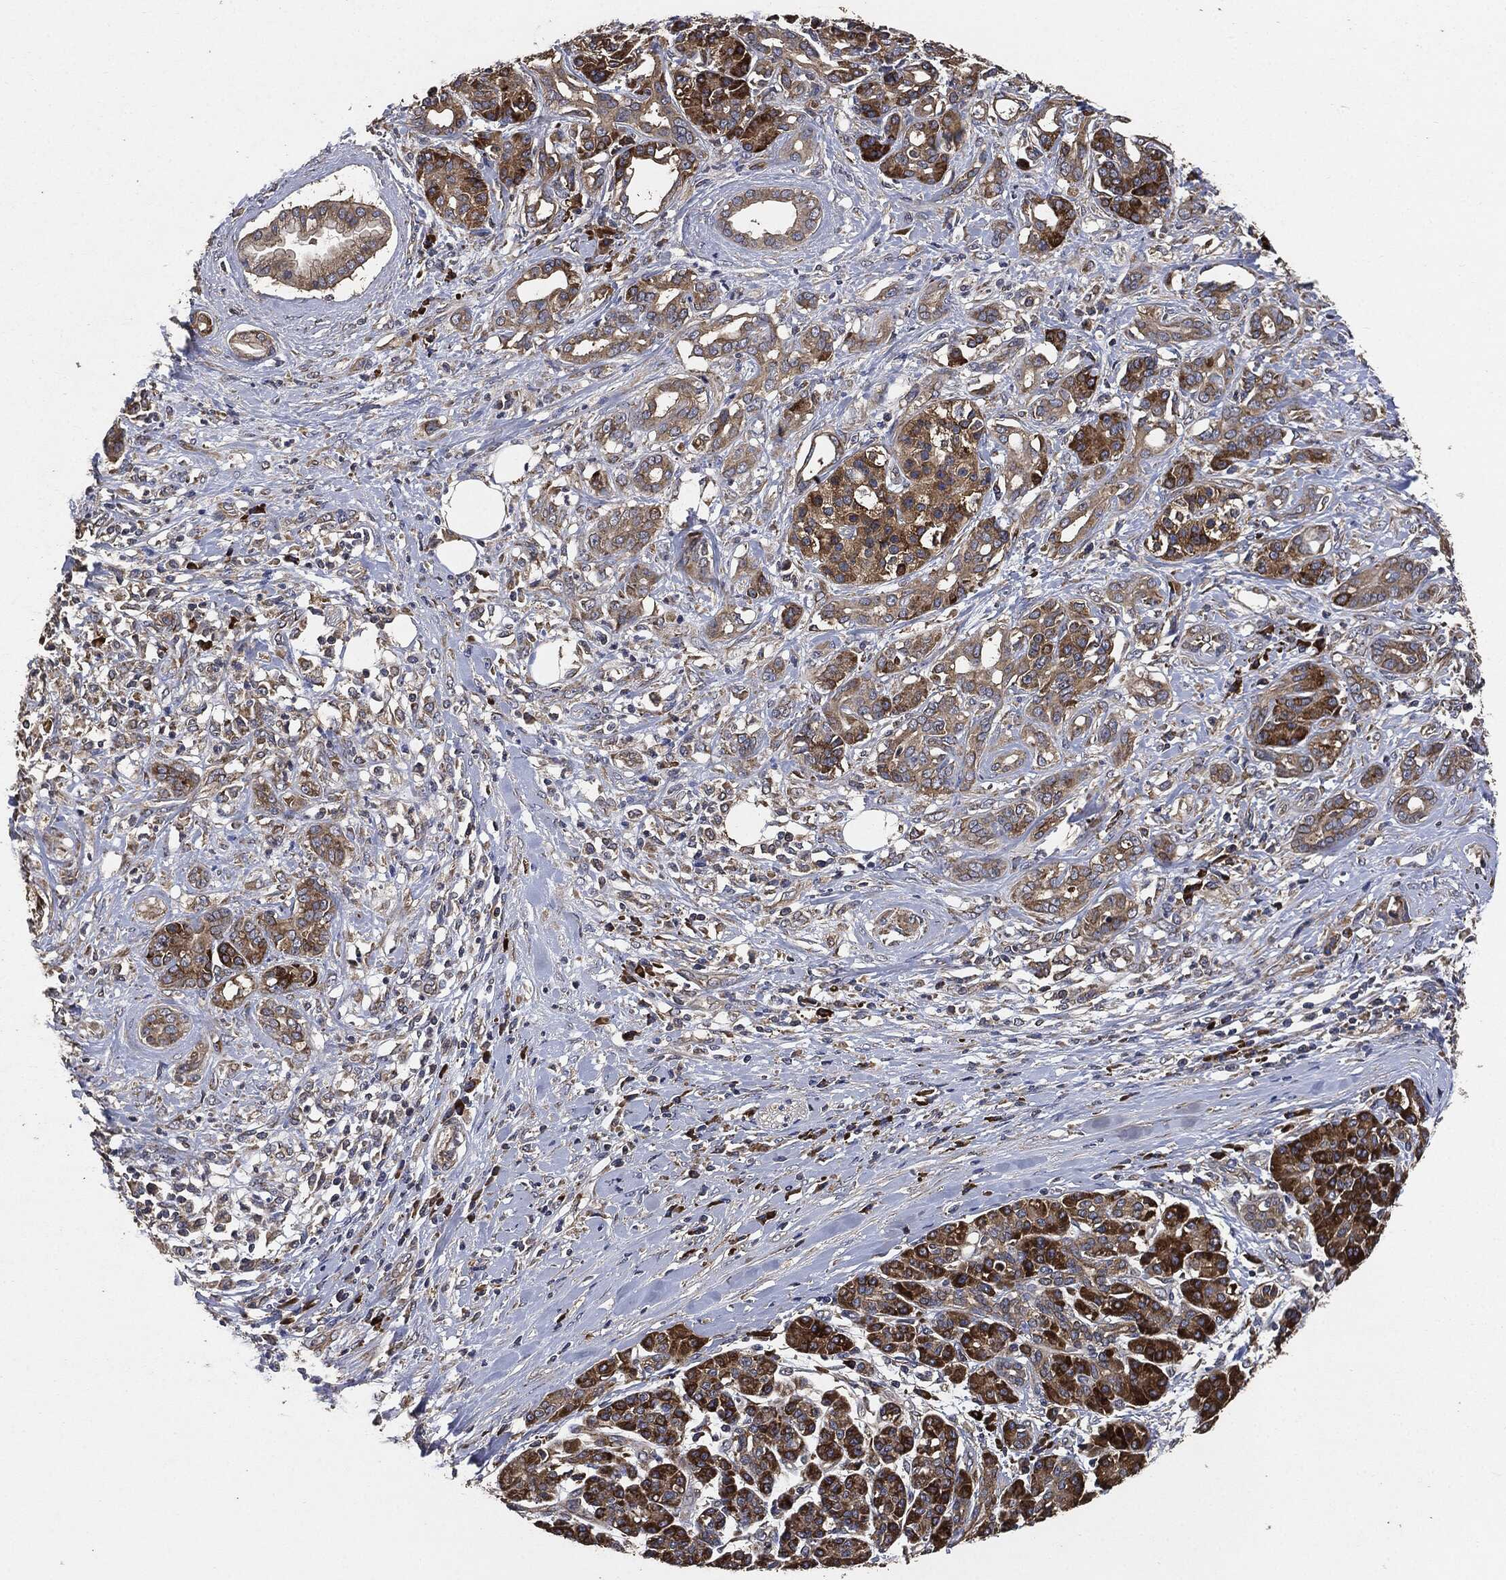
{"staining": {"intensity": "strong", "quantity": "<25%", "location": "cytoplasmic/membranous"}, "tissue": "pancreatic cancer", "cell_type": "Tumor cells", "image_type": "cancer", "snomed": [{"axis": "morphology", "description": "Adenocarcinoma, NOS"}, {"axis": "topography", "description": "Pancreas"}], "caption": "About <25% of tumor cells in adenocarcinoma (pancreatic) display strong cytoplasmic/membranous protein staining as visualized by brown immunohistochemical staining.", "gene": "STK3", "patient": {"sex": "female", "age": 56}}